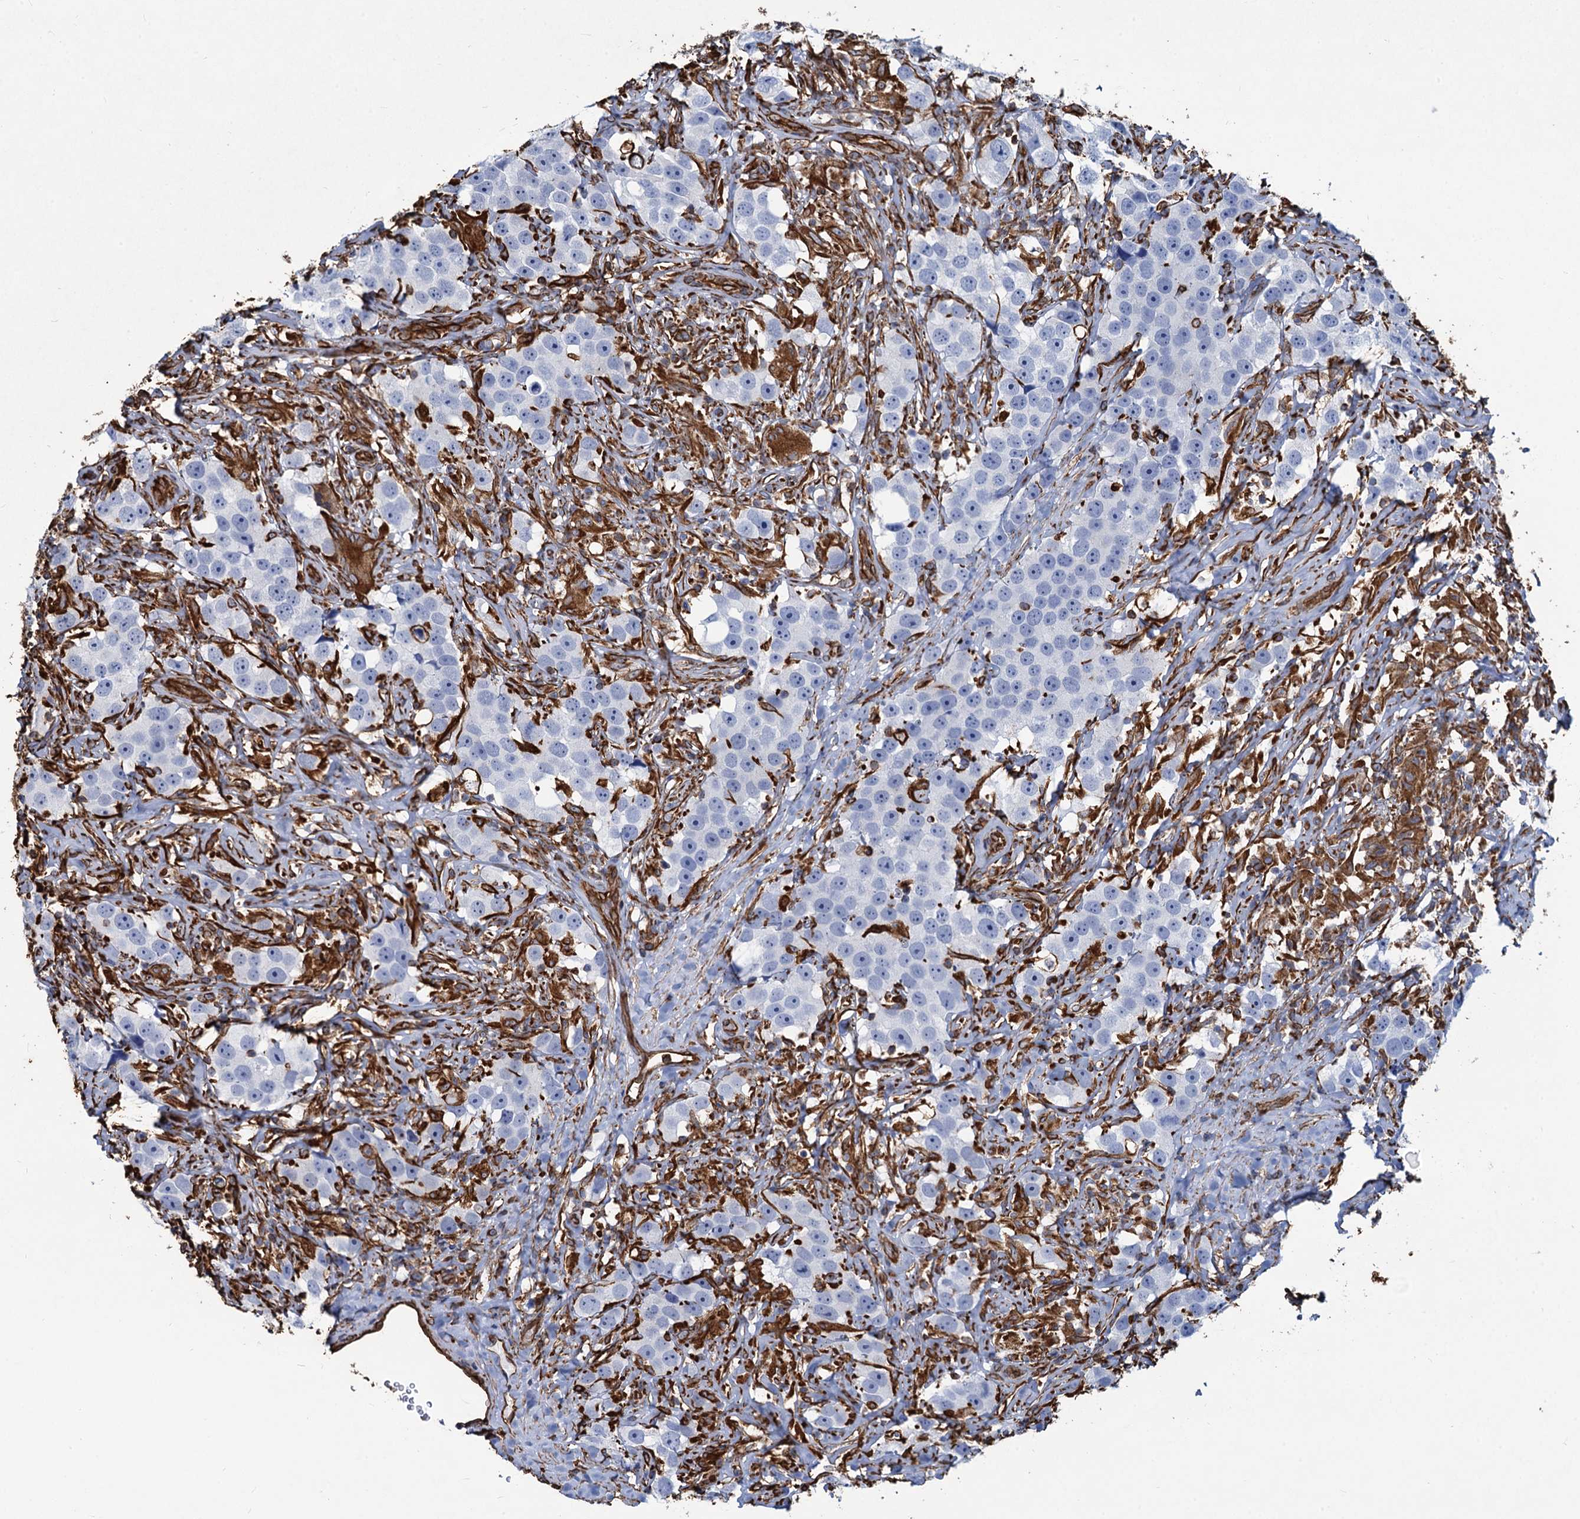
{"staining": {"intensity": "negative", "quantity": "none", "location": "none"}, "tissue": "testis cancer", "cell_type": "Tumor cells", "image_type": "cancer", "snomed": [{"axis": "morphology", "description": "Seminoma, NOS"}, {"axis": "topography", "description": "Testis"}], "caption": "The histopathology image displays no staining of tumor cells in testis cancer (seminoma). Nuclei are stained in blue.", "gene": "PGM2", "patient": {"sex": "male", "age": 49}}